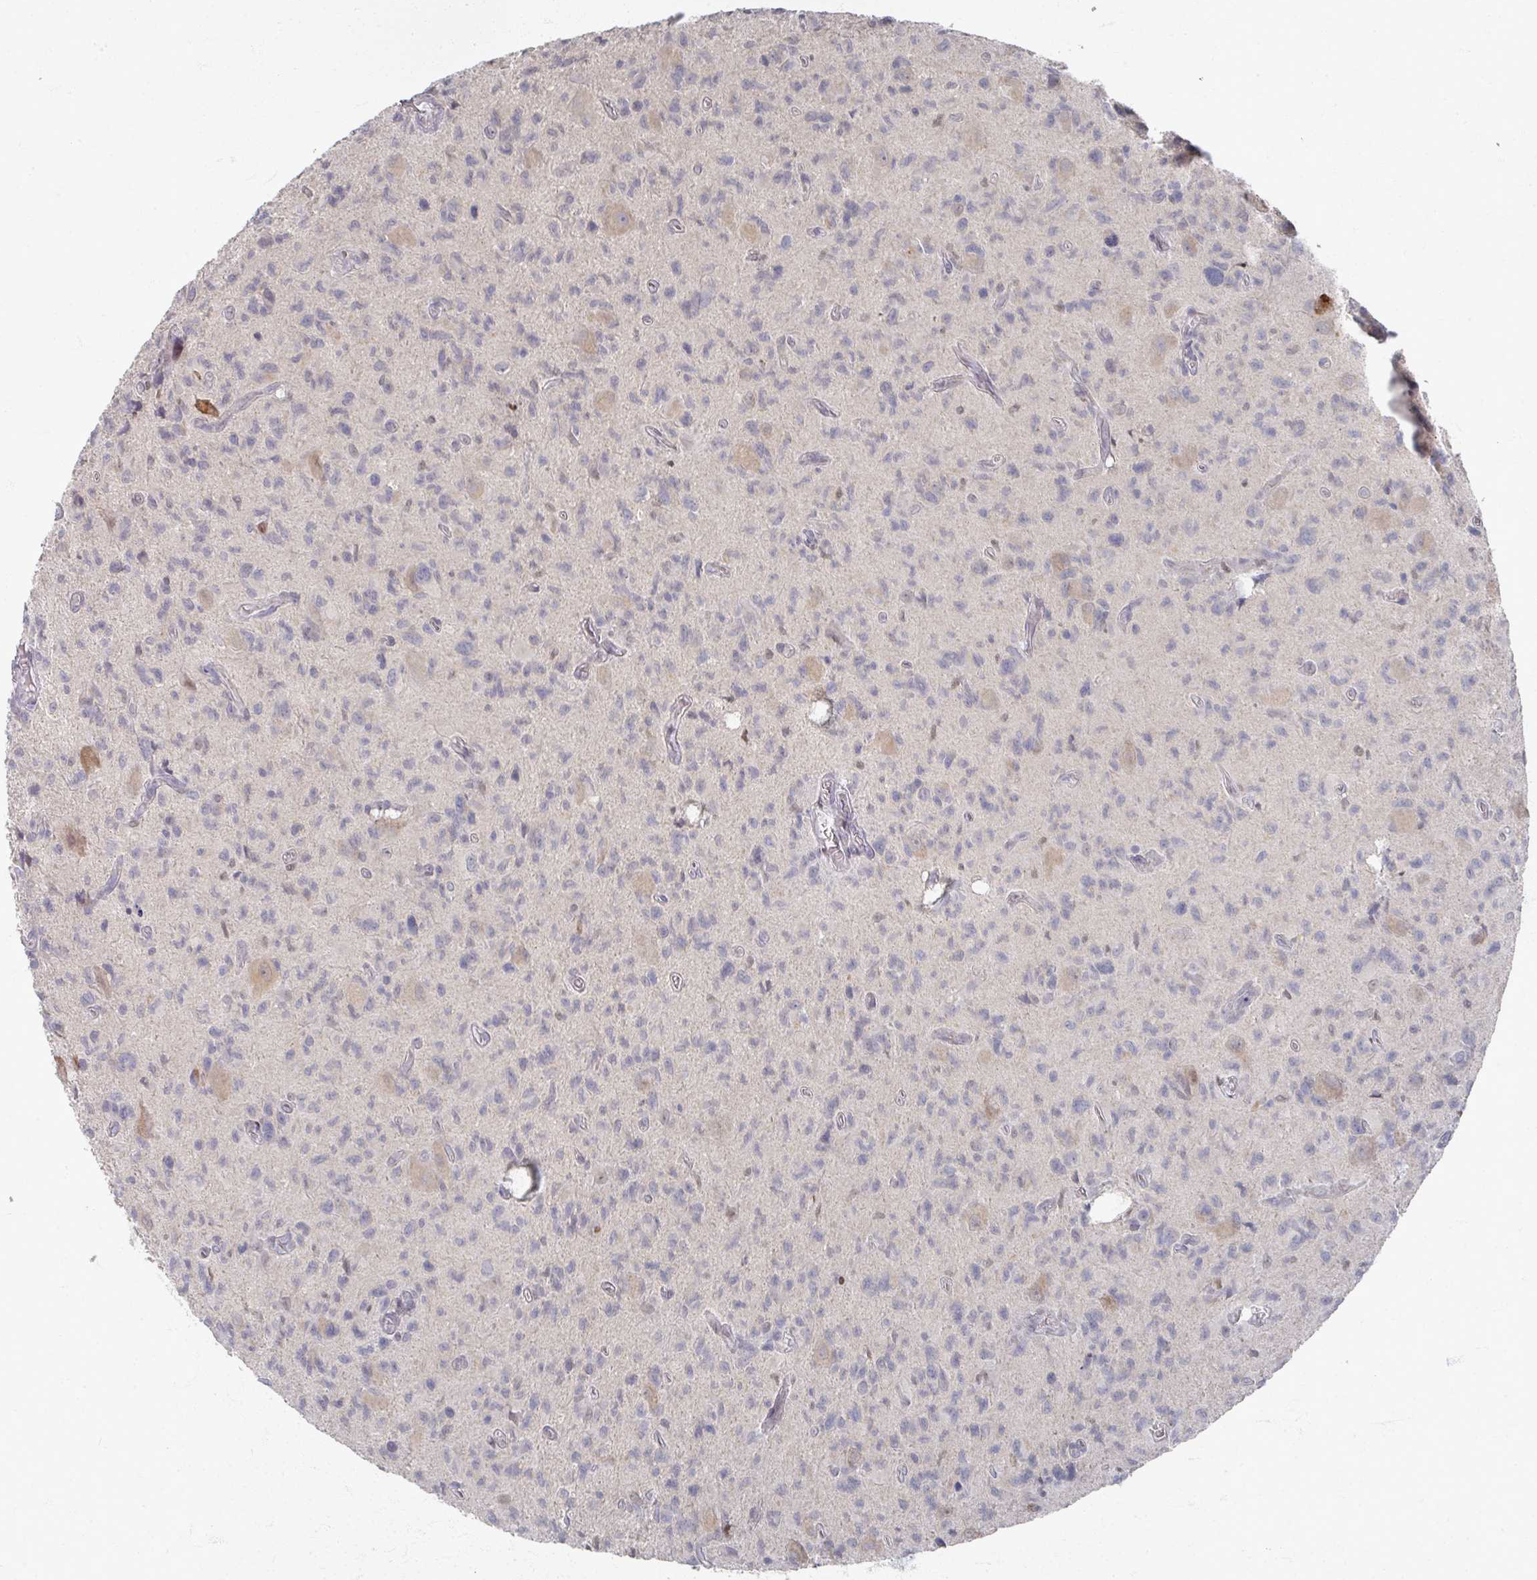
{"staining": {"intensity": "negative", "quantity": "none", "location": "none"}, "tissue": "glioma", "cell_type": "Tumor cells", "image_type": "cancer", "snomed": [{"axis": "morphology", "description": "Glioma, malignant, High grade"}, {"axis": "topography", "description": "Brain"}], "caption": "Glioma was stained to show a protein in brown. There is no significant expression in tumor cells.", "gene": "TTYH3", "patient": {"sex": "male", "age": 76}}